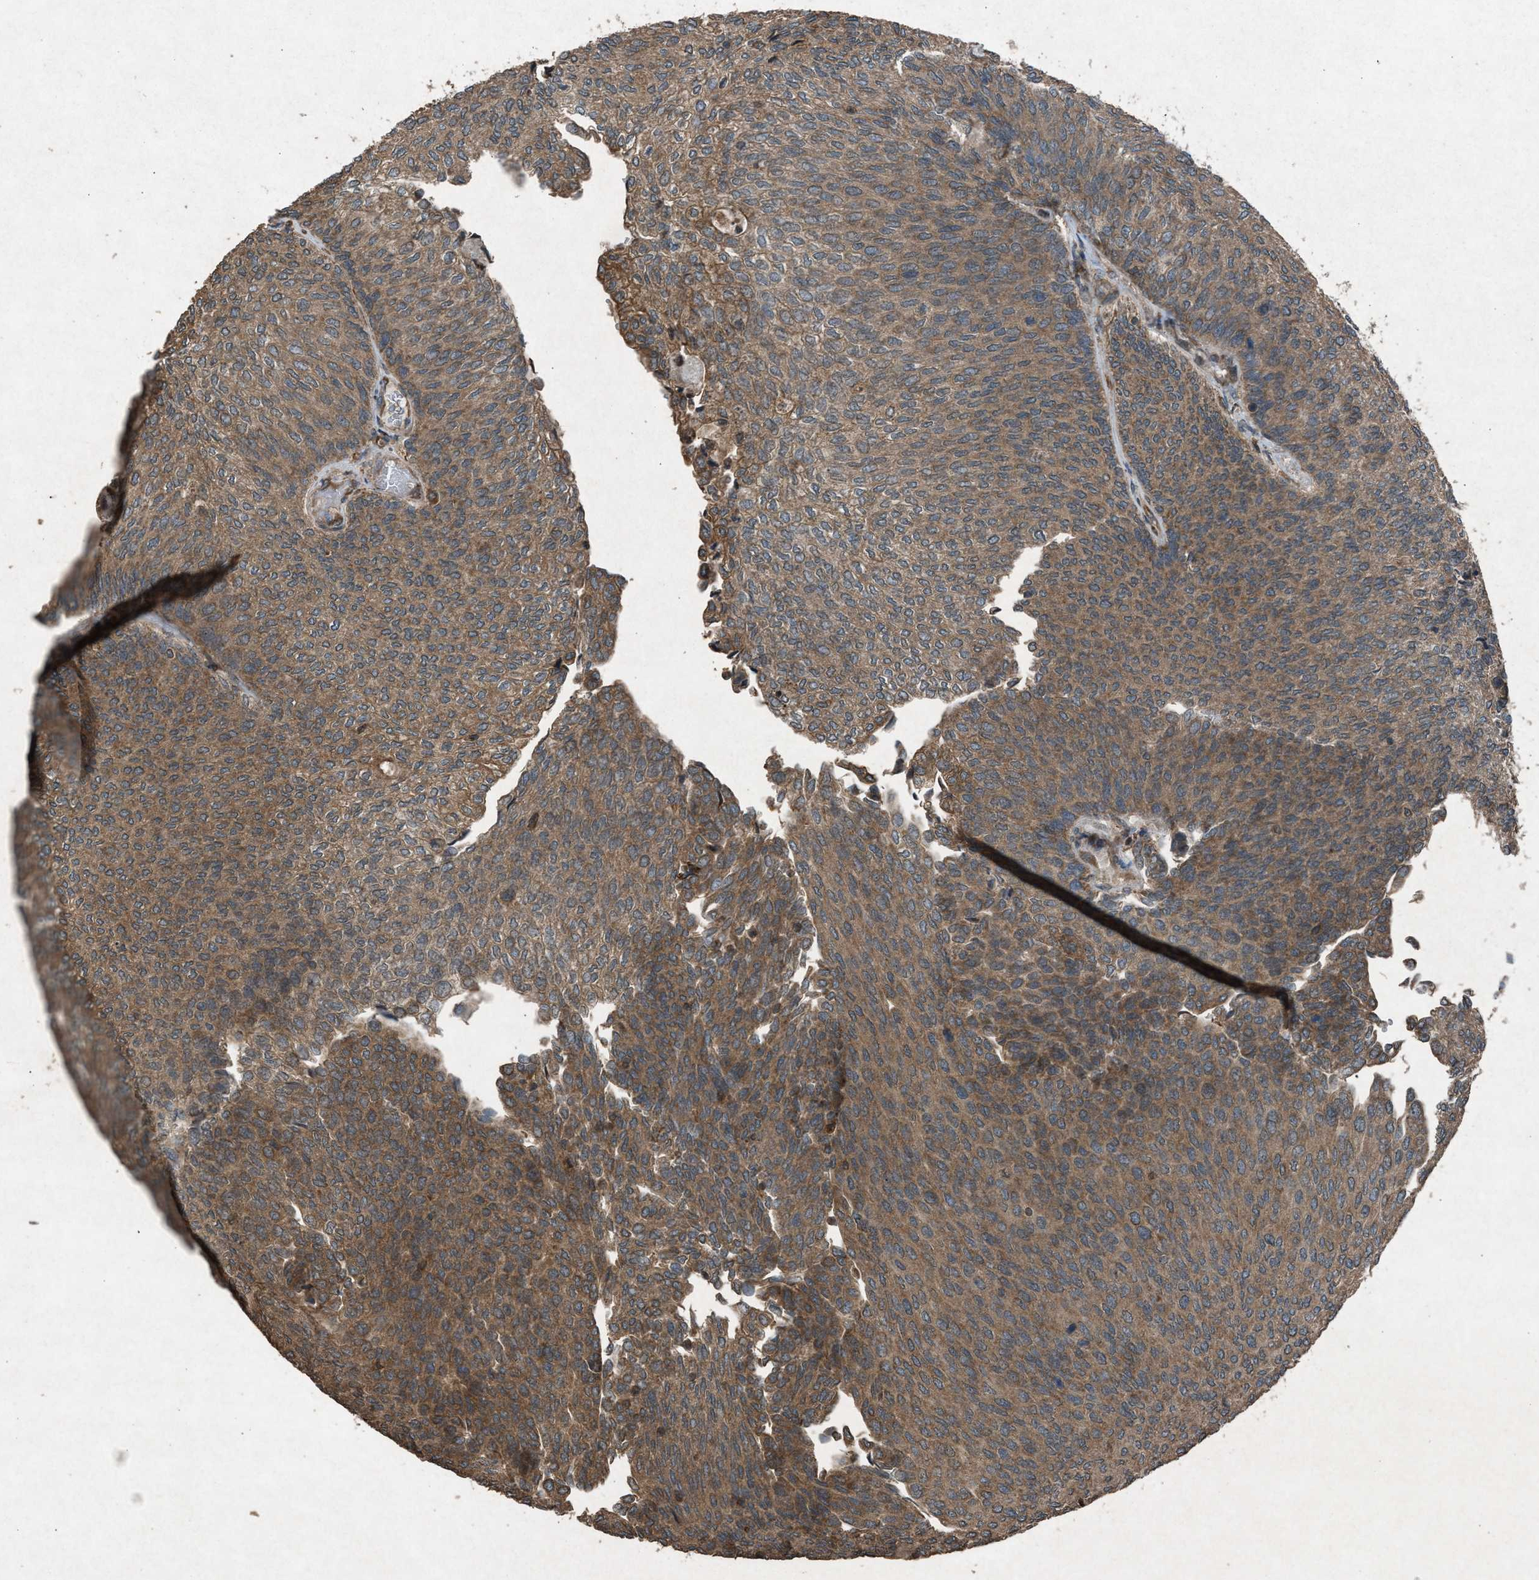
{"staining": {"intensity": "moderate", "quantity": ">75%", "location": "cytoplasmic/membranous"}, "tissue": "urothelial cancer", "cell_type": "Tumor cells", "image_type": "cancer", "snomed": [{"axis": "morphology", "description": "Urothelial carcinoma, Low grade"}, {"axis": "topography", "description": "Urinary bladder"}], "caption": "Human urothelial cancer stained with a brown dye exhibits moderate cytoplasmic/membranous positive staining in approximately >75% of tumor cells.", "gene": "CALR", "patient": {"sex": "female", "age": 79}}